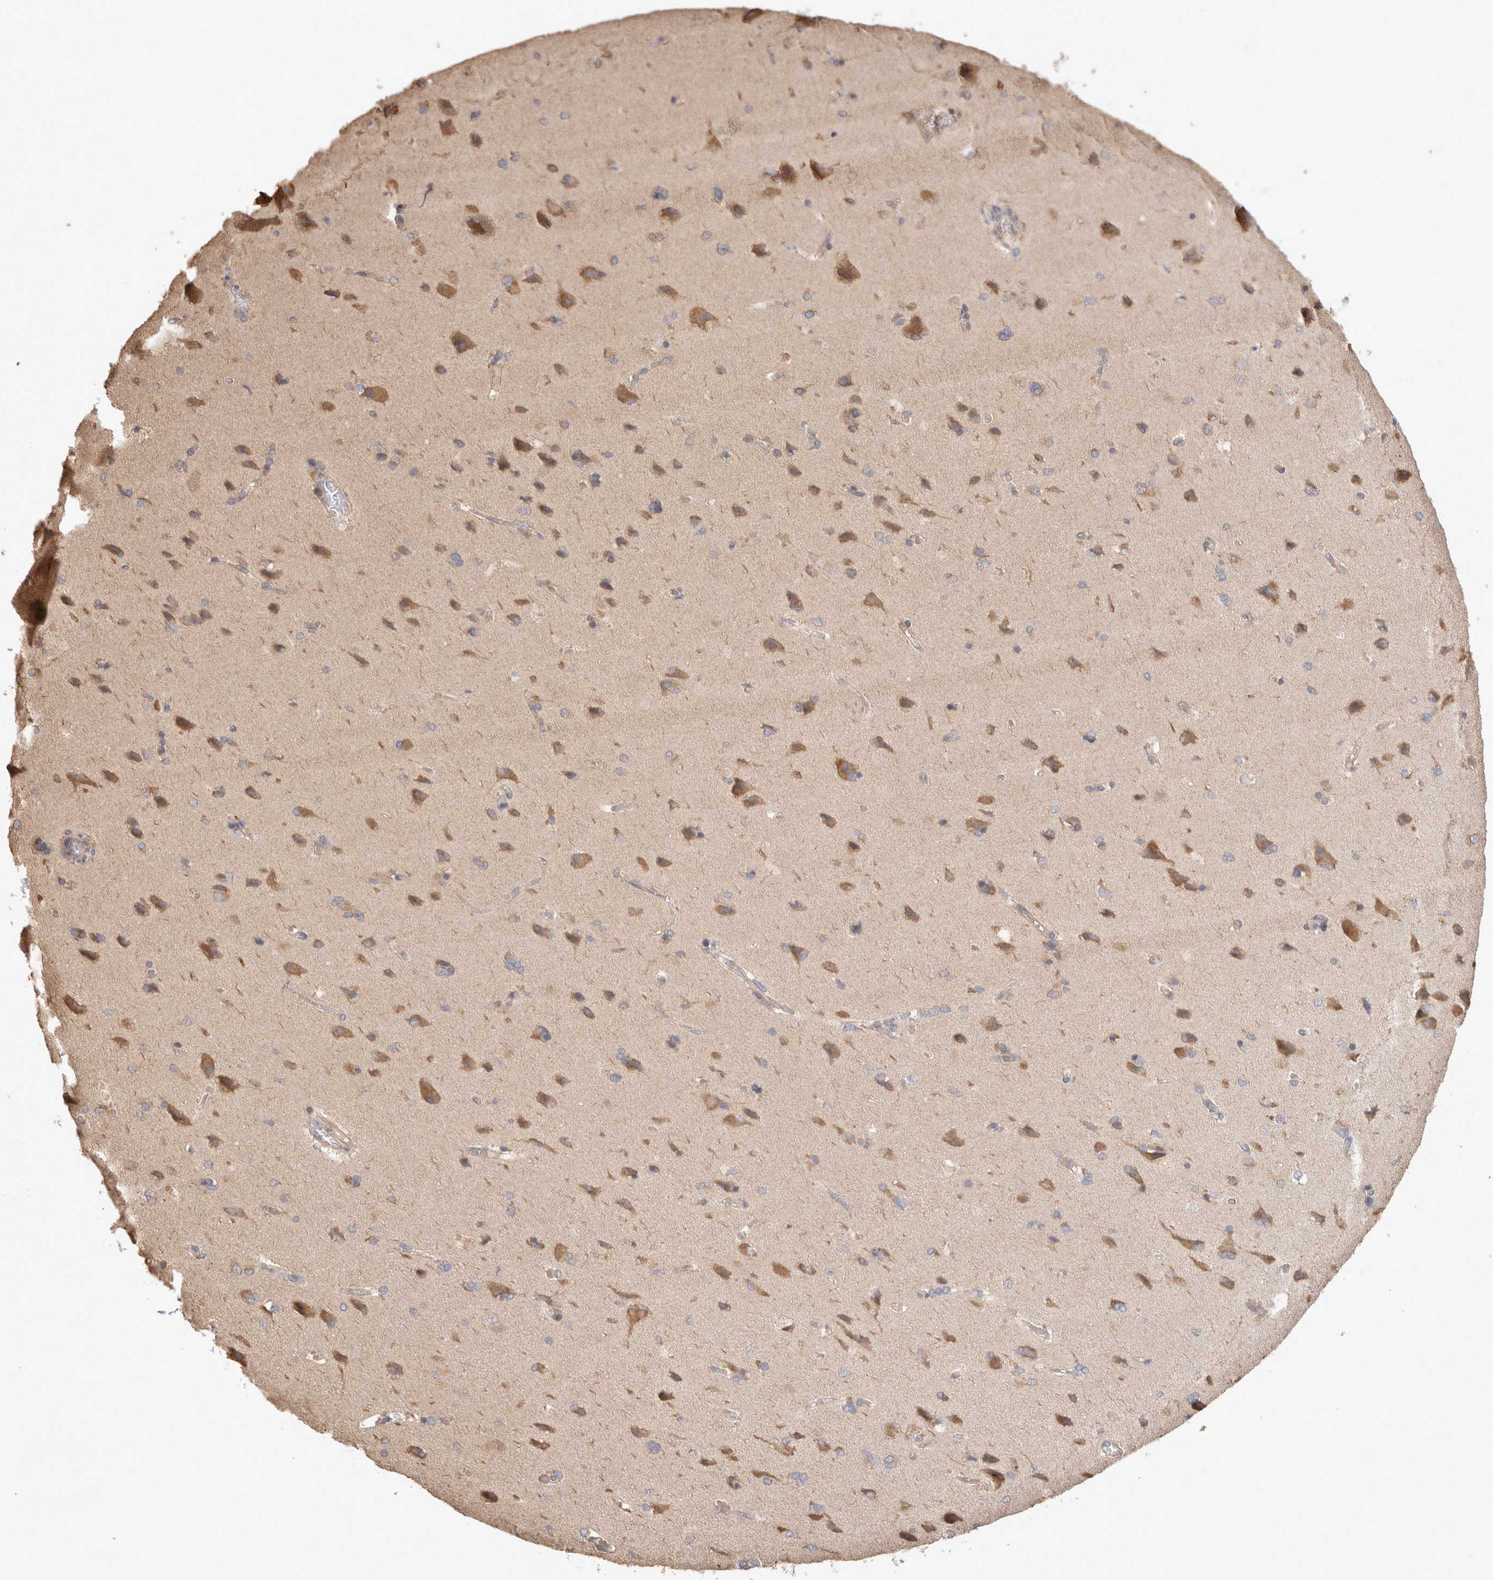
{"staining": {"intensity": "weak", "quantity": ">75%", "location": "cytoplasmic/membranous"}, "tissue": "cerebral cortex", "cell_type": "Endothelial cells", "image_type": "normal", "snomed": [{"axis": "morphology", "description": "Normal tissue, NOS"}, {"axis": "topography", "description": "Cerebral cortex"}], "caption": "Immunohistochemistry image of normal cerebral cortex stained for a protein (brown), which displays low levels of weak cytoplasmic/membranous expression in approximately >75% of endothelial cells.", "gene": "HROB", "patient": {"sex": "male", "age": 62}}